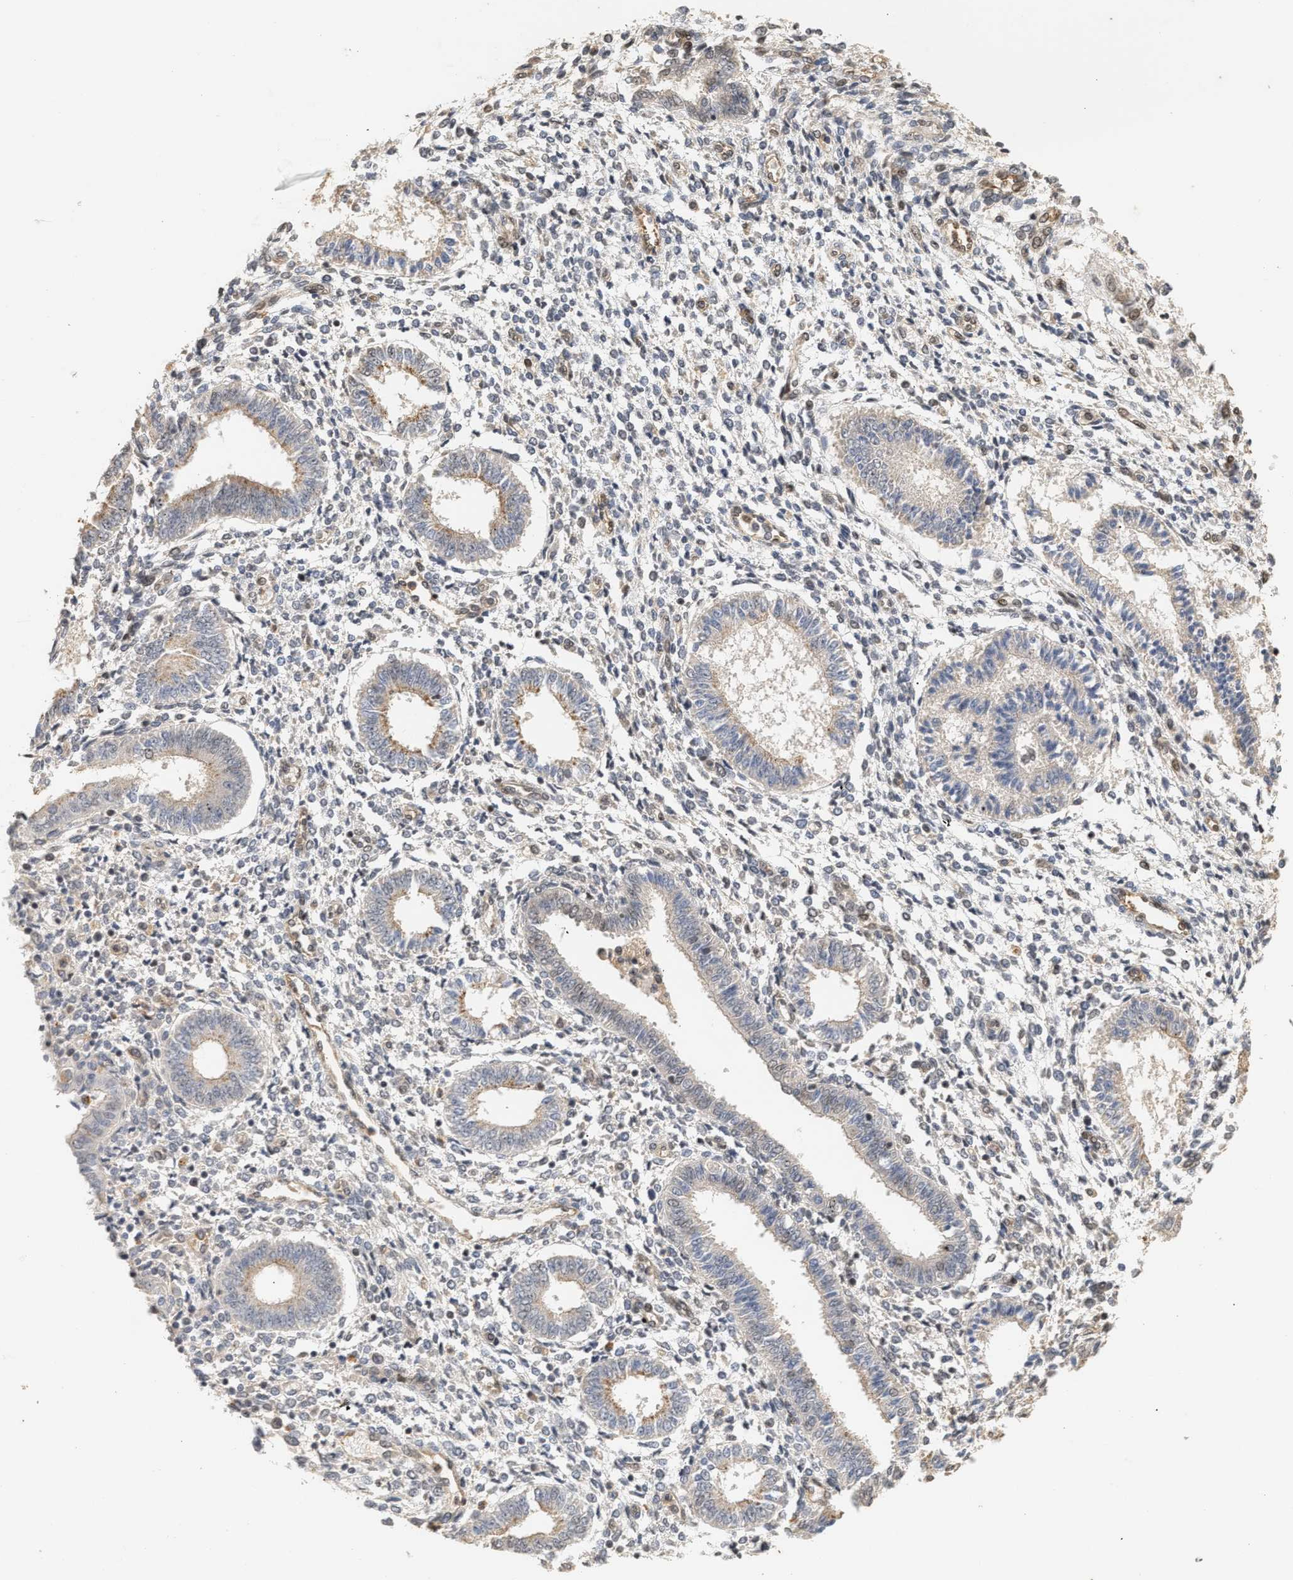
{"staining": {"intensity": "weak", "quantity": "<25%", "location": "cytoplasmic/membranous,nuclear"}, "tissue": "endometrium", "cell_type": "Cells in endometrial stroma", "image_type": "normal", "snomed": [{"axis": "morphology", "description": "Normal tissue, NOS"}, {"axis": "topography", "description": "Endometrium"}], "caption": "DAB (3,3'-diaminobenzidine) immunohistochemical staining of benign endometrium displays no significant expression in cells in endometrial stroma. Brightfield microscopy of immunohistochemistry stained with DAB (brown) and hematoxylin (blue), captured at high magnification.", "gene": "PLXND1", "patient": {"sex": "female", "age": 35}}